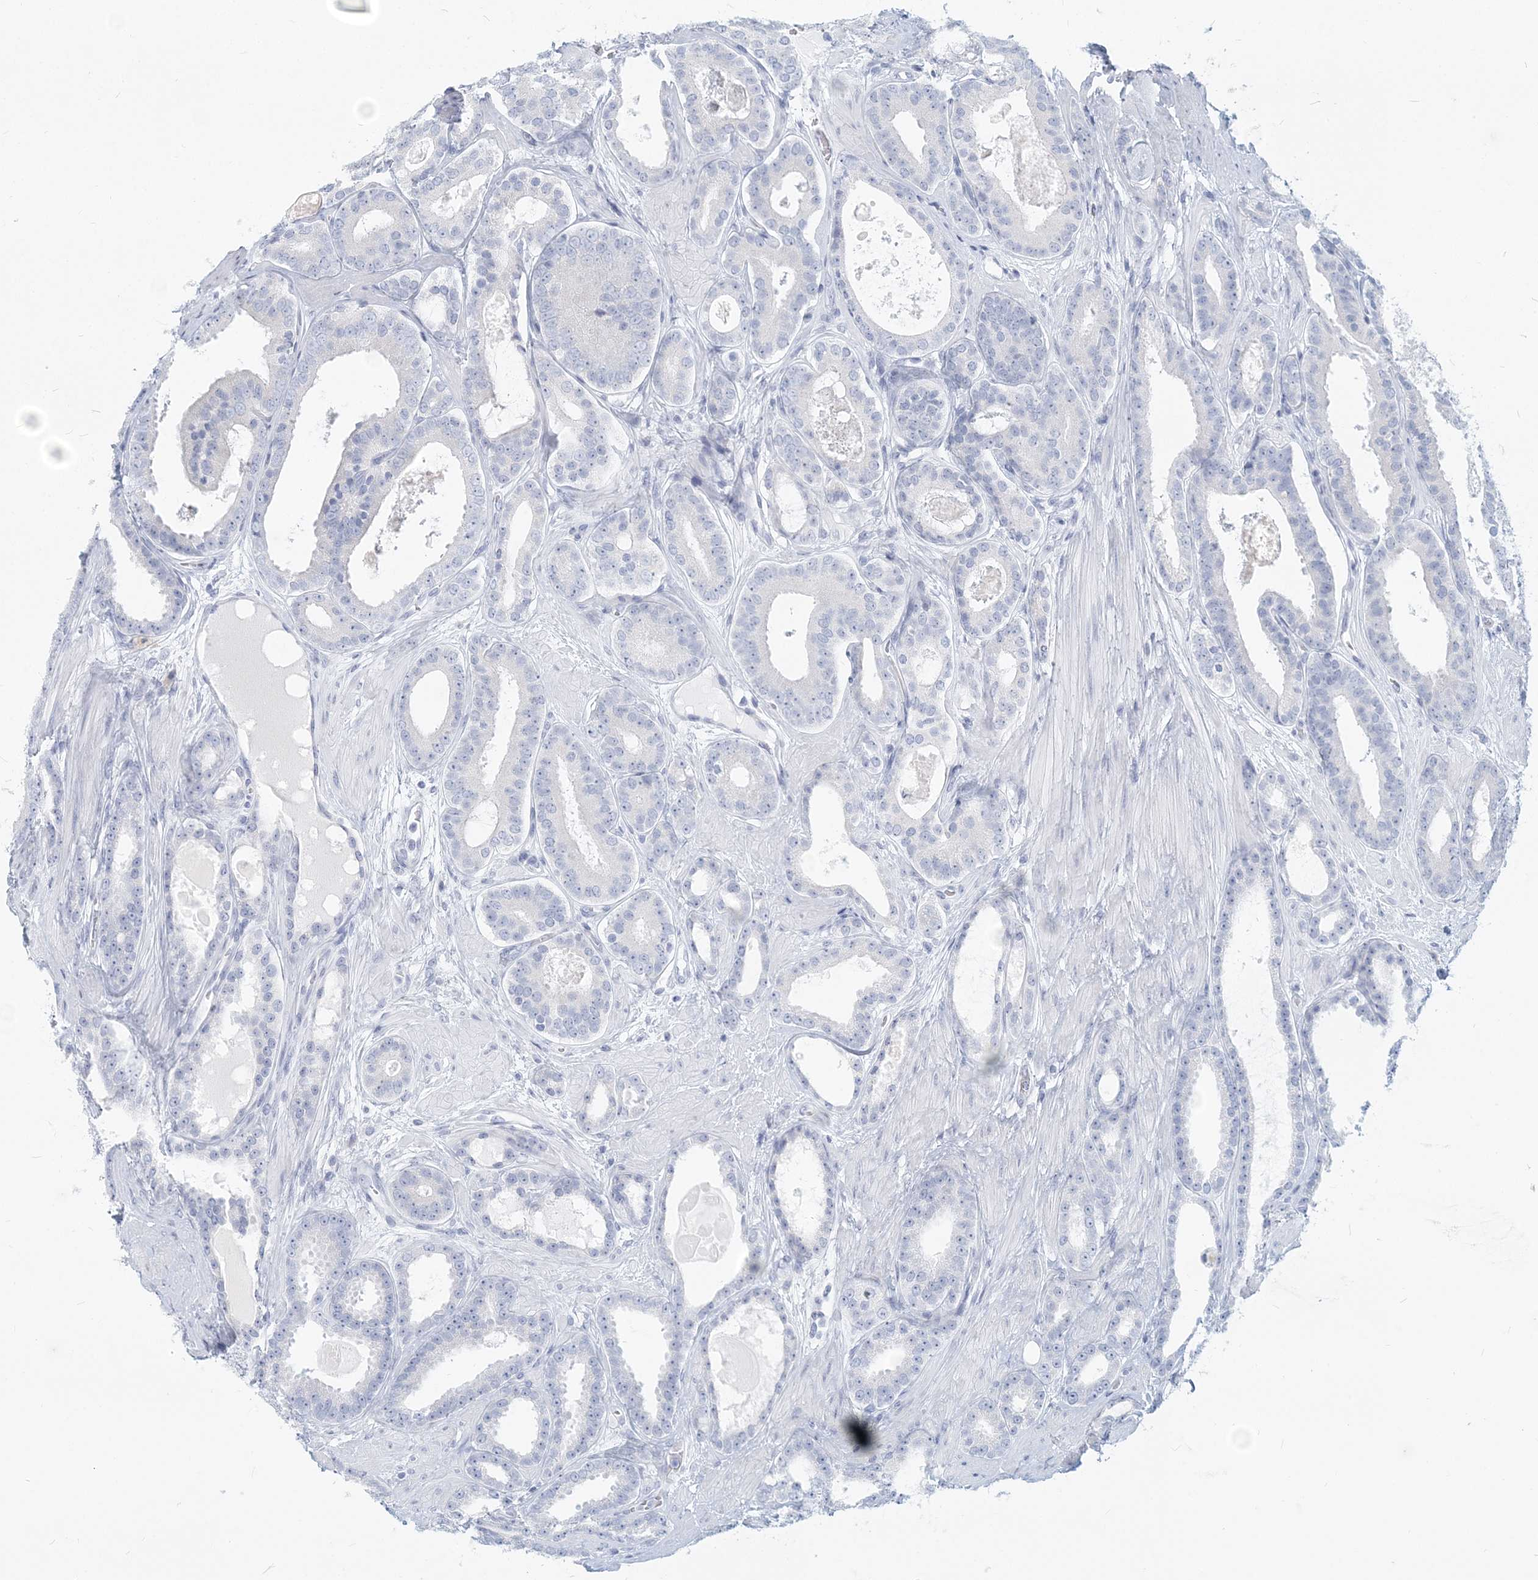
{"staining": {"intensity": "negative", "quantity": "none", "location": "none"}, "tissue": "prostate cancer", "cell_type": "Tumor cells", "image_type": "cancer", "snomed": [{"axis": "morphology", "description": "Adenocarcinoma, High grade"}, {"axis": "topography", "description": "Prostate"}], "caption": "This is a micrograph of IHC staining of high-grade adenocarcinoma (prostate), which shows no expression in tumor cells. The staining is performed using DAB (3,3'-diaminobenzidine) brown chromogen with nuclei counter-stained in using hematoxylin.", "gene": "CSN1S1", "patient": {"sex": "male", "age": 60}}